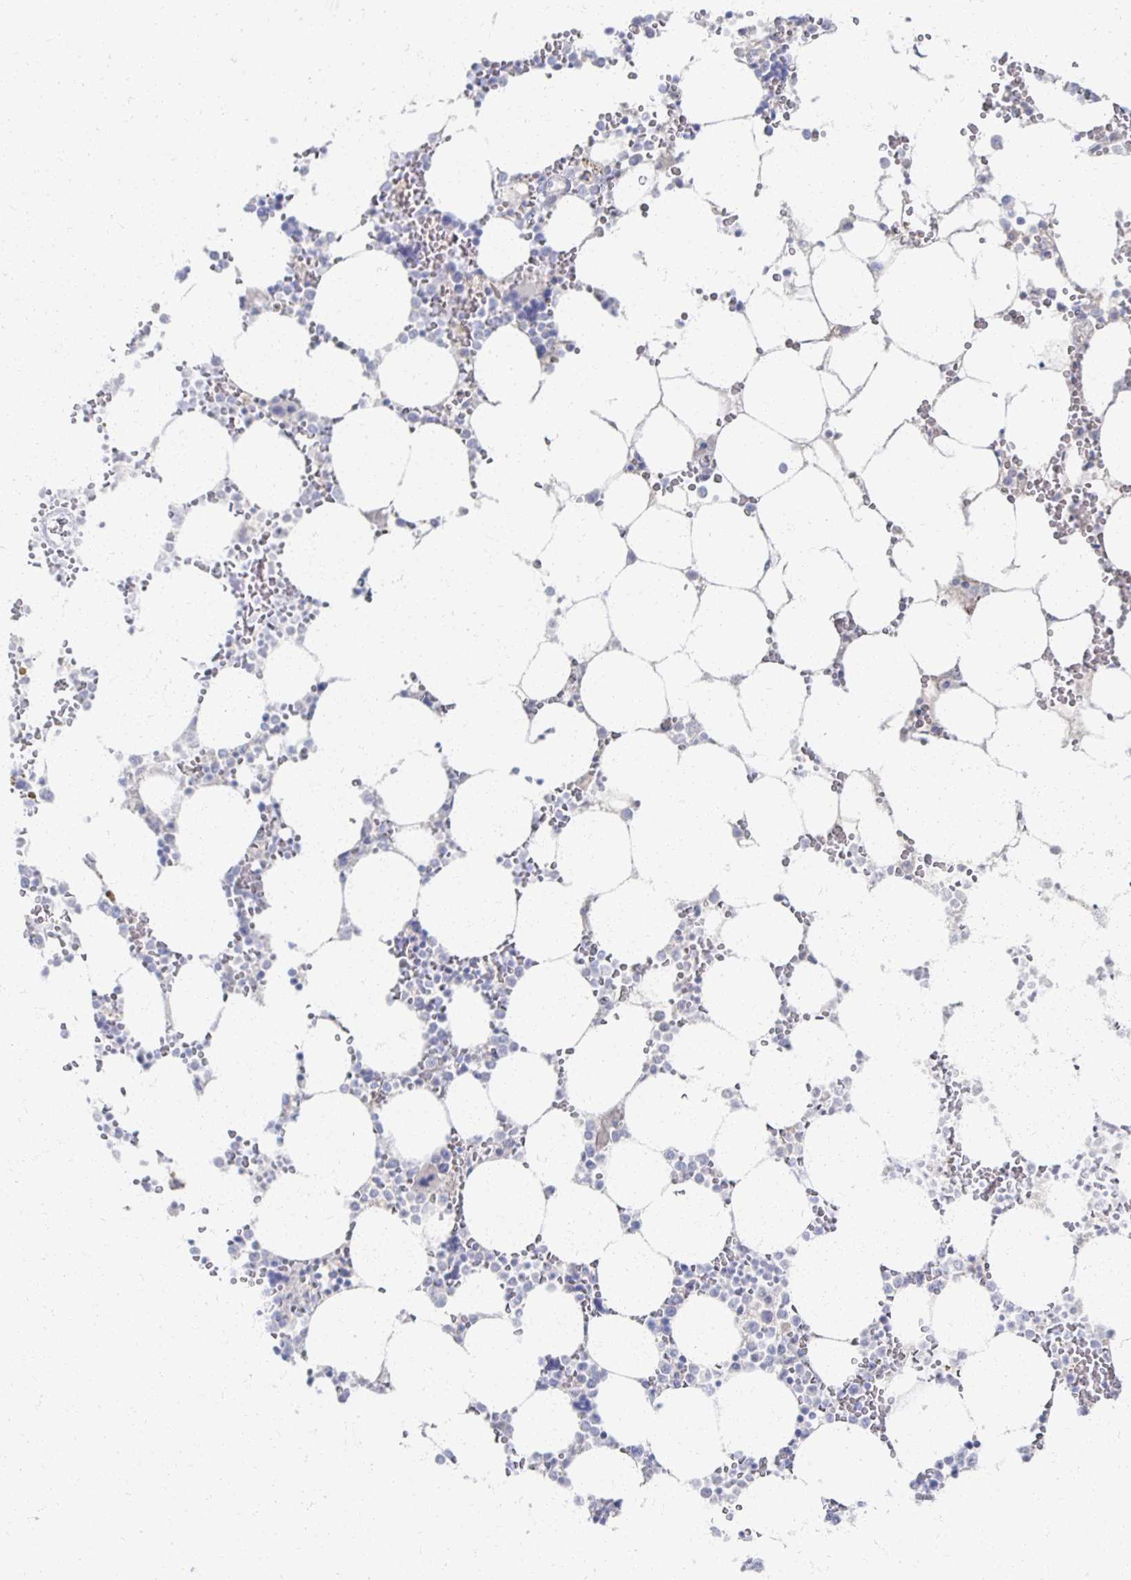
{"staining": {"intensity": "negative", "quantity": "none", "location": "none"}, "tissue": "bone marrow", "cell_type": "Hematopoietic cells", "image_type": "normal", "snomed": [{"axis": "morphology", "description": "Normal tissue, NOS"}, {"axis": "topography", "description": "Bone marrow"}], "caption": "This is an immunohistochemistry histopathology image of normal human bone marrow. There is no expression in hematopoietic cells.", "gene": "PRR20A", "patient": {"sex": "male", "age": 64}}